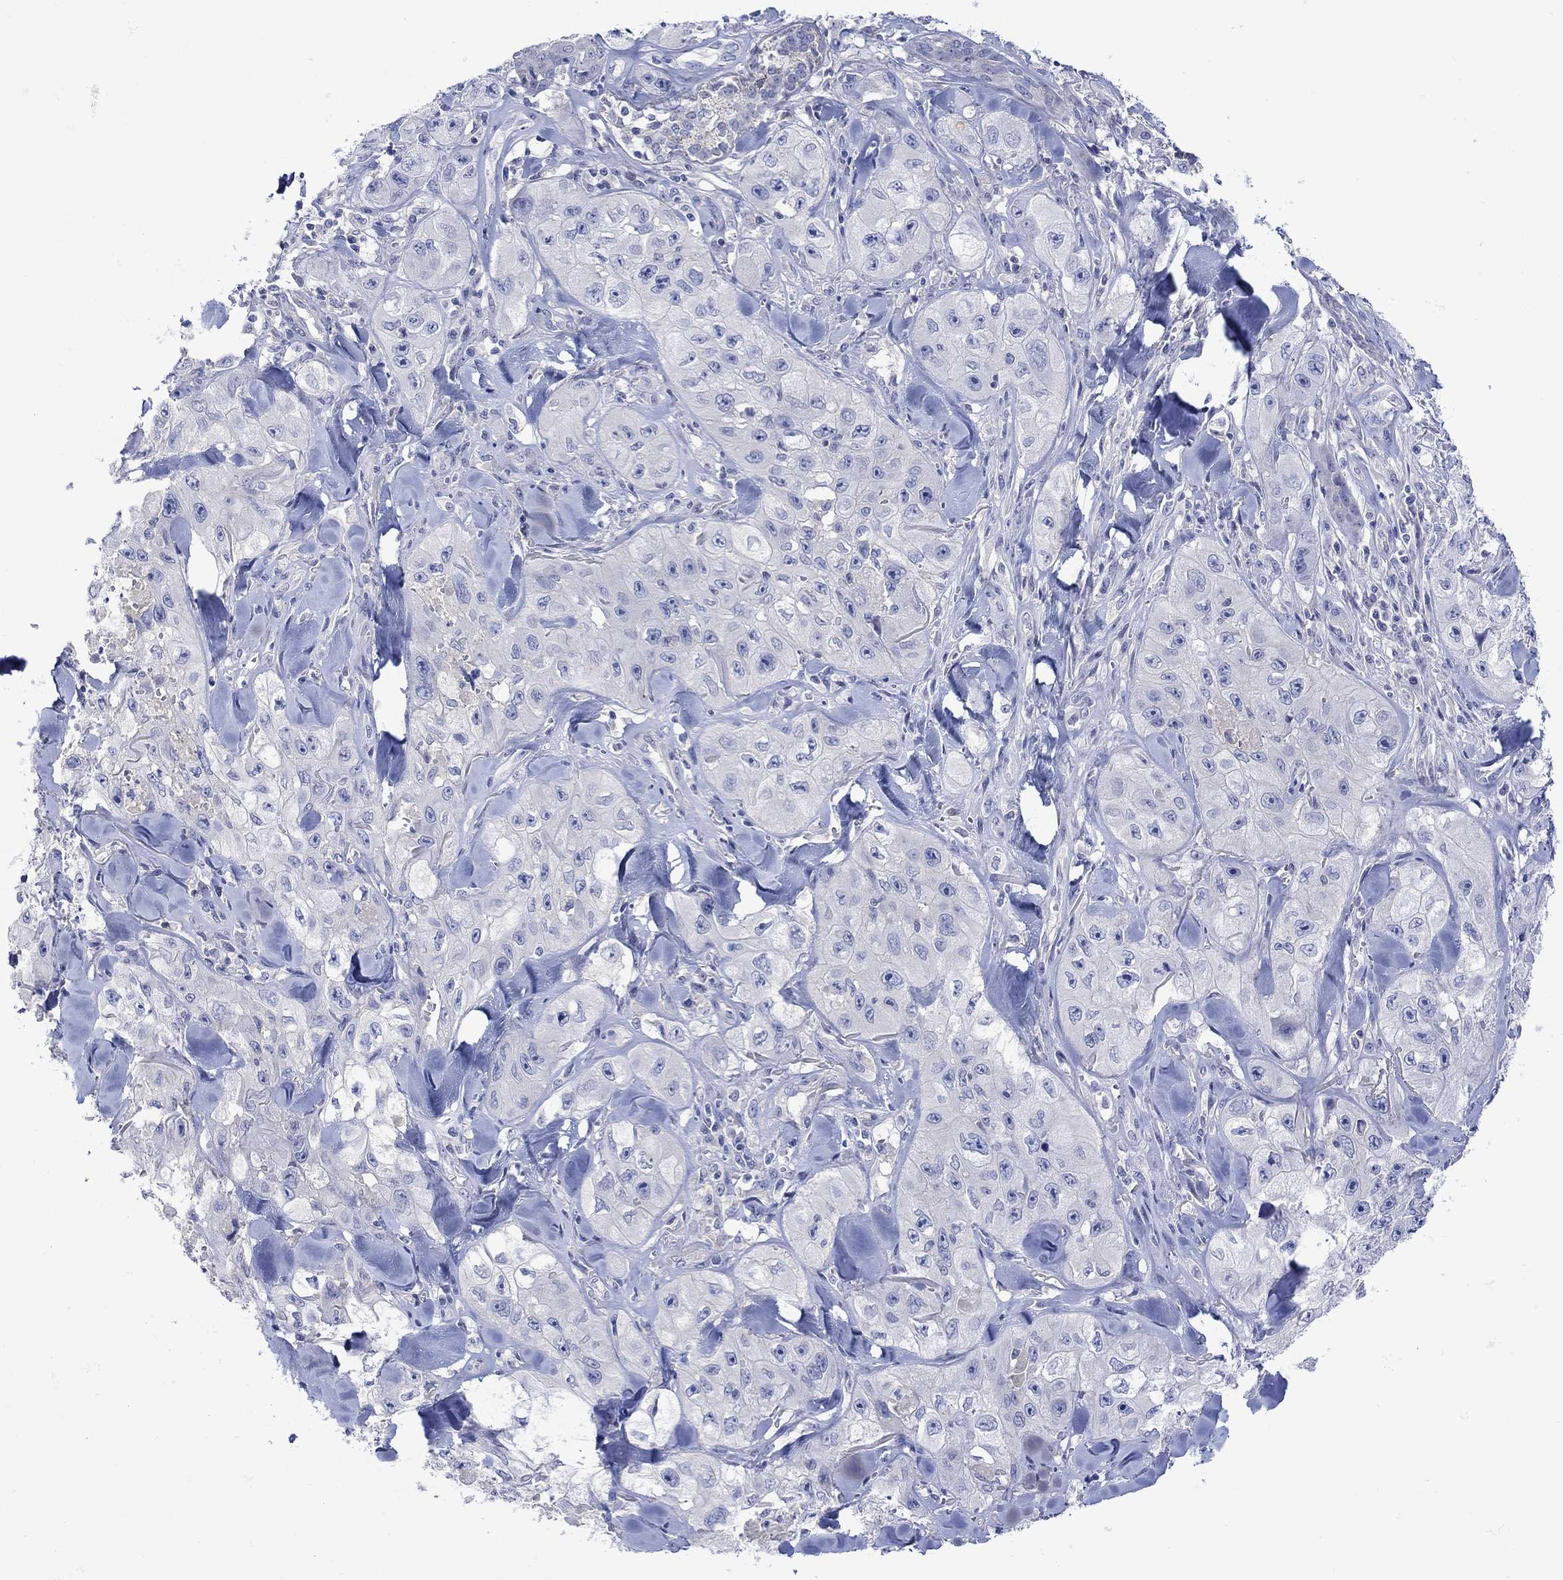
{"staining": {"intensity": "negative", "quantity": "none", "location": "none"}, "tissue": "skin cancer", "cell_type": "Tumor cells", "image_type": "cancer", "snomed": [{"axis": "morphology", "description": "Squamous cell carcinoma, NOS"}, {"axis": "topography", "description": "Skin"}, {"axis": "topography", "description": "Subcutis"}], "caption": "Tumor cells show no significant protein expression in skin cancer.", "gene": "MSI1", "patient": {"sex": "male", "age": 73}}